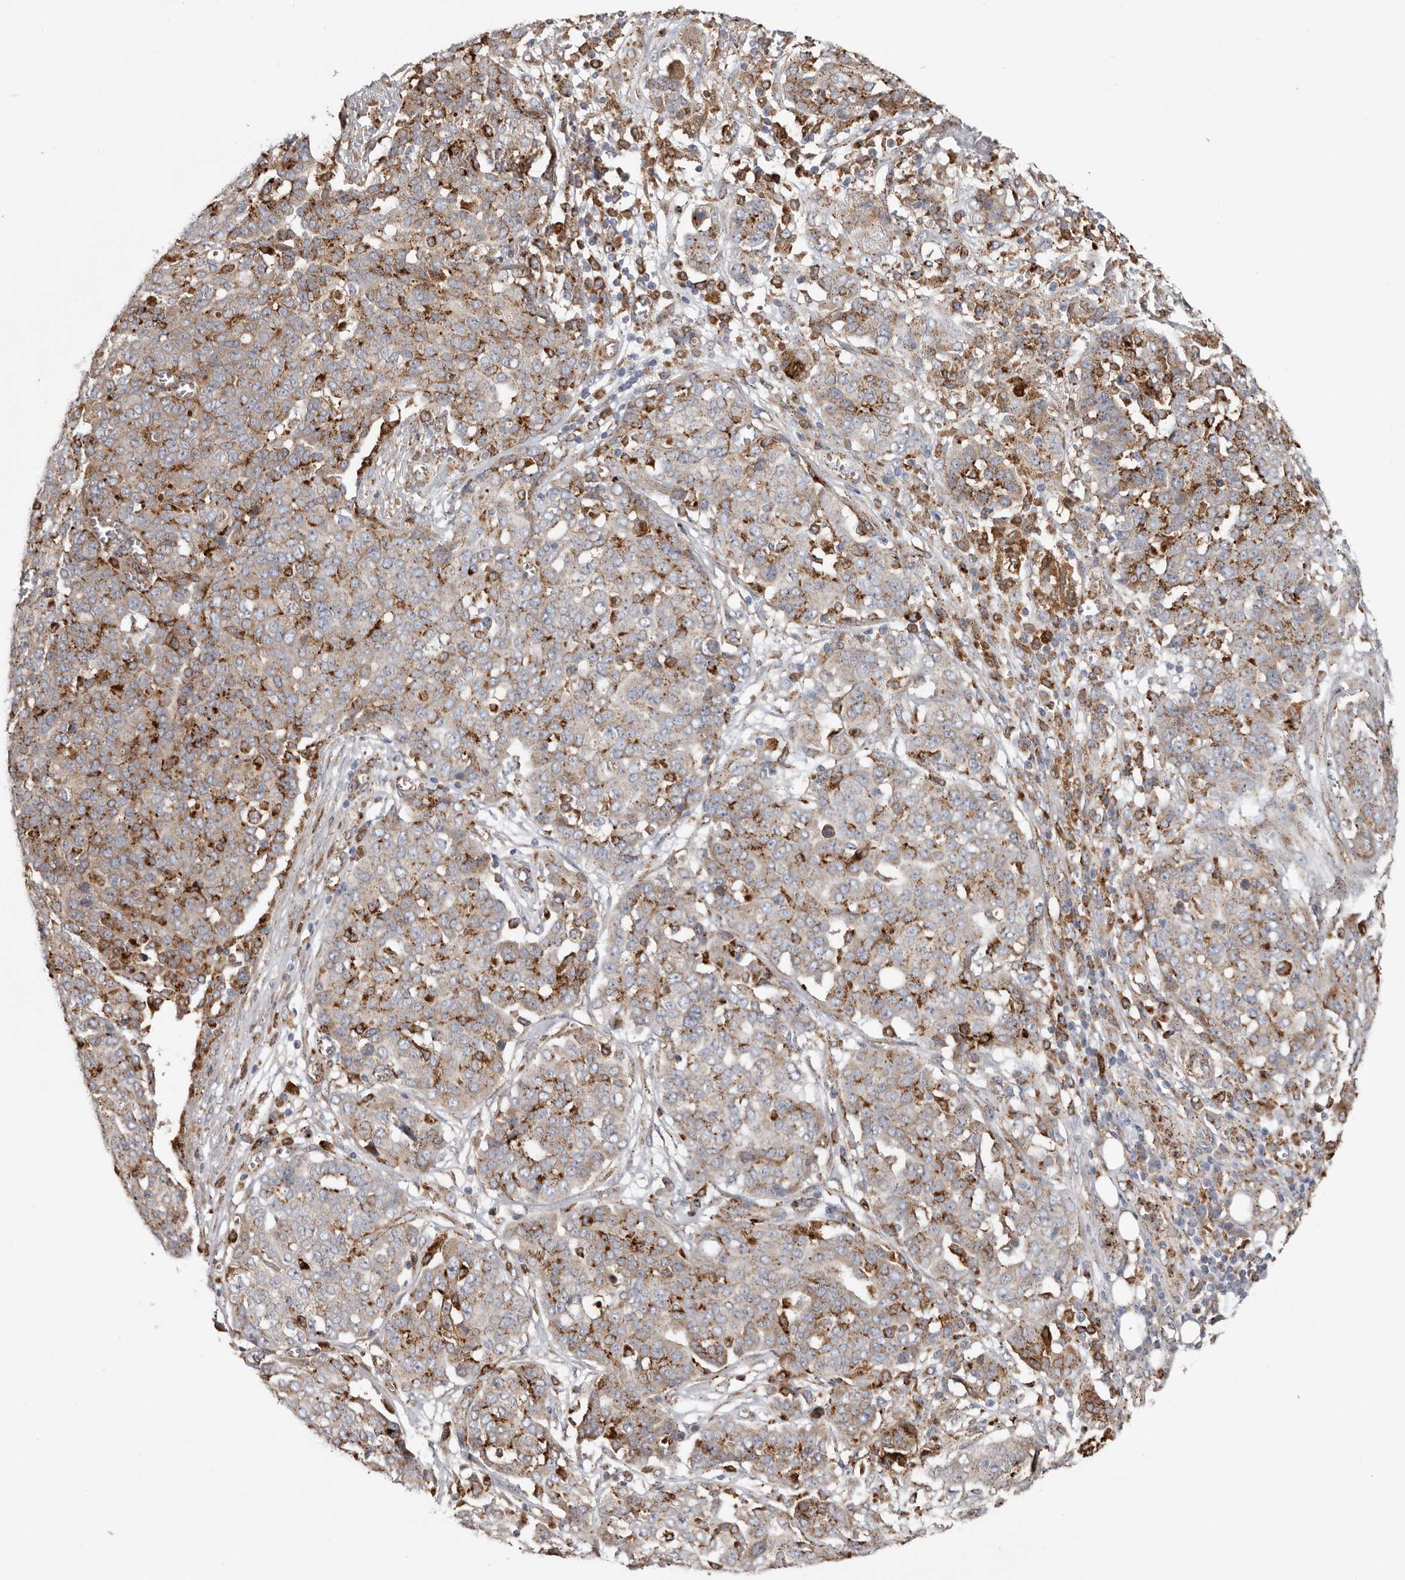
{"staining": {"intensity": "moderate", "quantity": "25%-75%", "location": "cytoplasmic/membranous"}, "tissue": "ovarian cancer", "cell_type": "Tumor cells", "image_type": "cancer", "snomed": [{"axis": "morphology", "description": "Cystadenocarcinoma, serous, NOS"}, {"axis": "topography", "description": "Soft tissue"}, {"axis": "topography", "description": "Ovary"}], "caption": "Brown immunohistochemical staining in ovarian cancer reveals moderate cytoplasmic/membranous expression in approximately 25%-75% of tumor cells.", "gene": "GRN", "patient": {"sex": "female", "age": 57}}